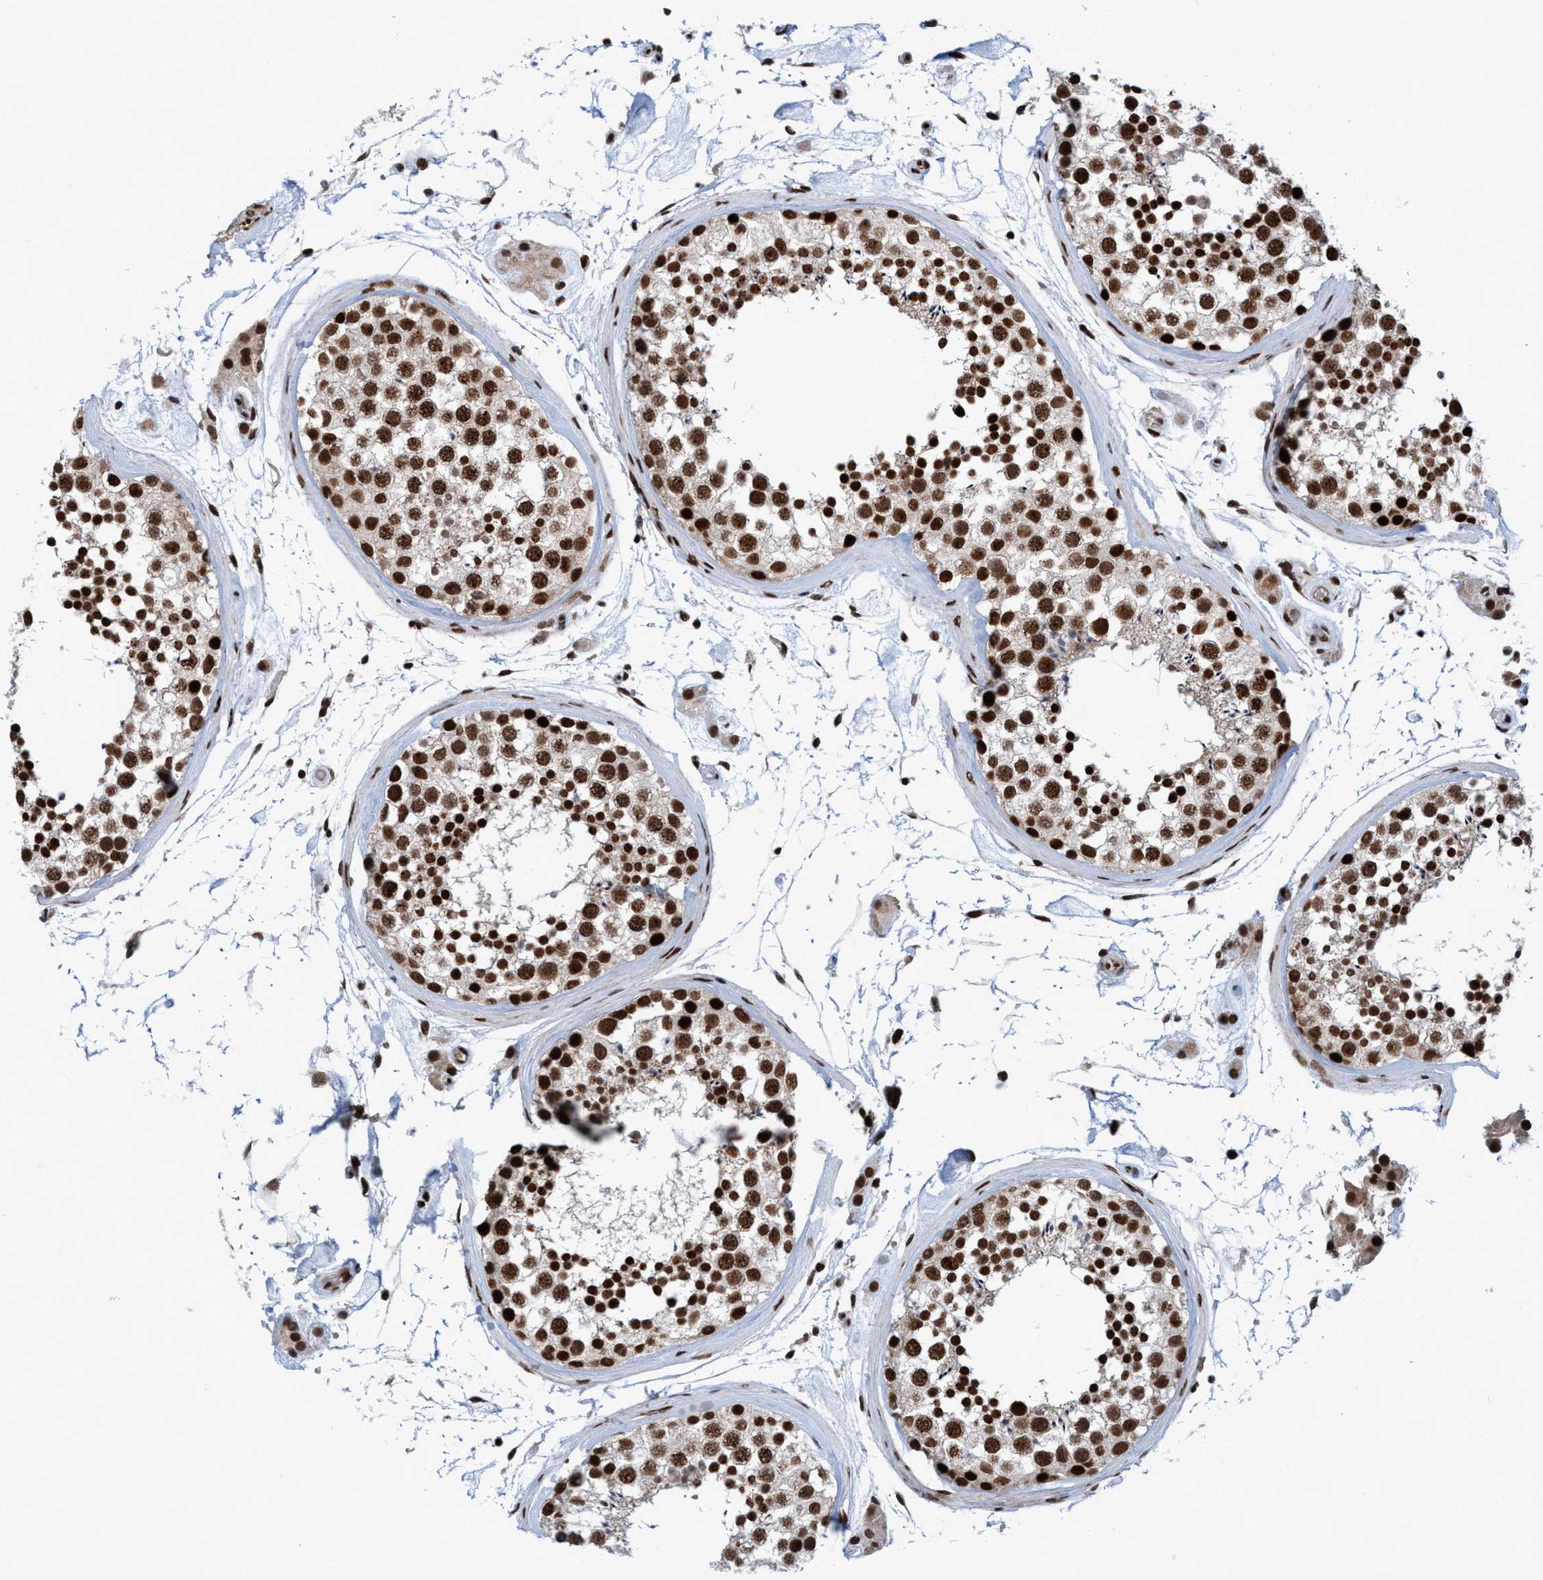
{"staining": {"intensity": "strong", "quantity": ">75%", "location": "nuclear"}, "tissue": "testis", "cell_type": "Cells in seminiferous ducts", "image_type": "normal", "snomed": [{"axis": "morphology", "description": "Normal tissue, NOS"}, {"axis": "topography", "description": "Testis"}], "caption": "IHC micrograph of benign testis: human testis stained using IHC reveals high levels of strong protein expression localized specifically in the nuclear of cells in seminiferous ducts, appearing as a nuclear brown color.", "gene": "TOPBP1", "patient": {"sex": "male", "age": 46}}